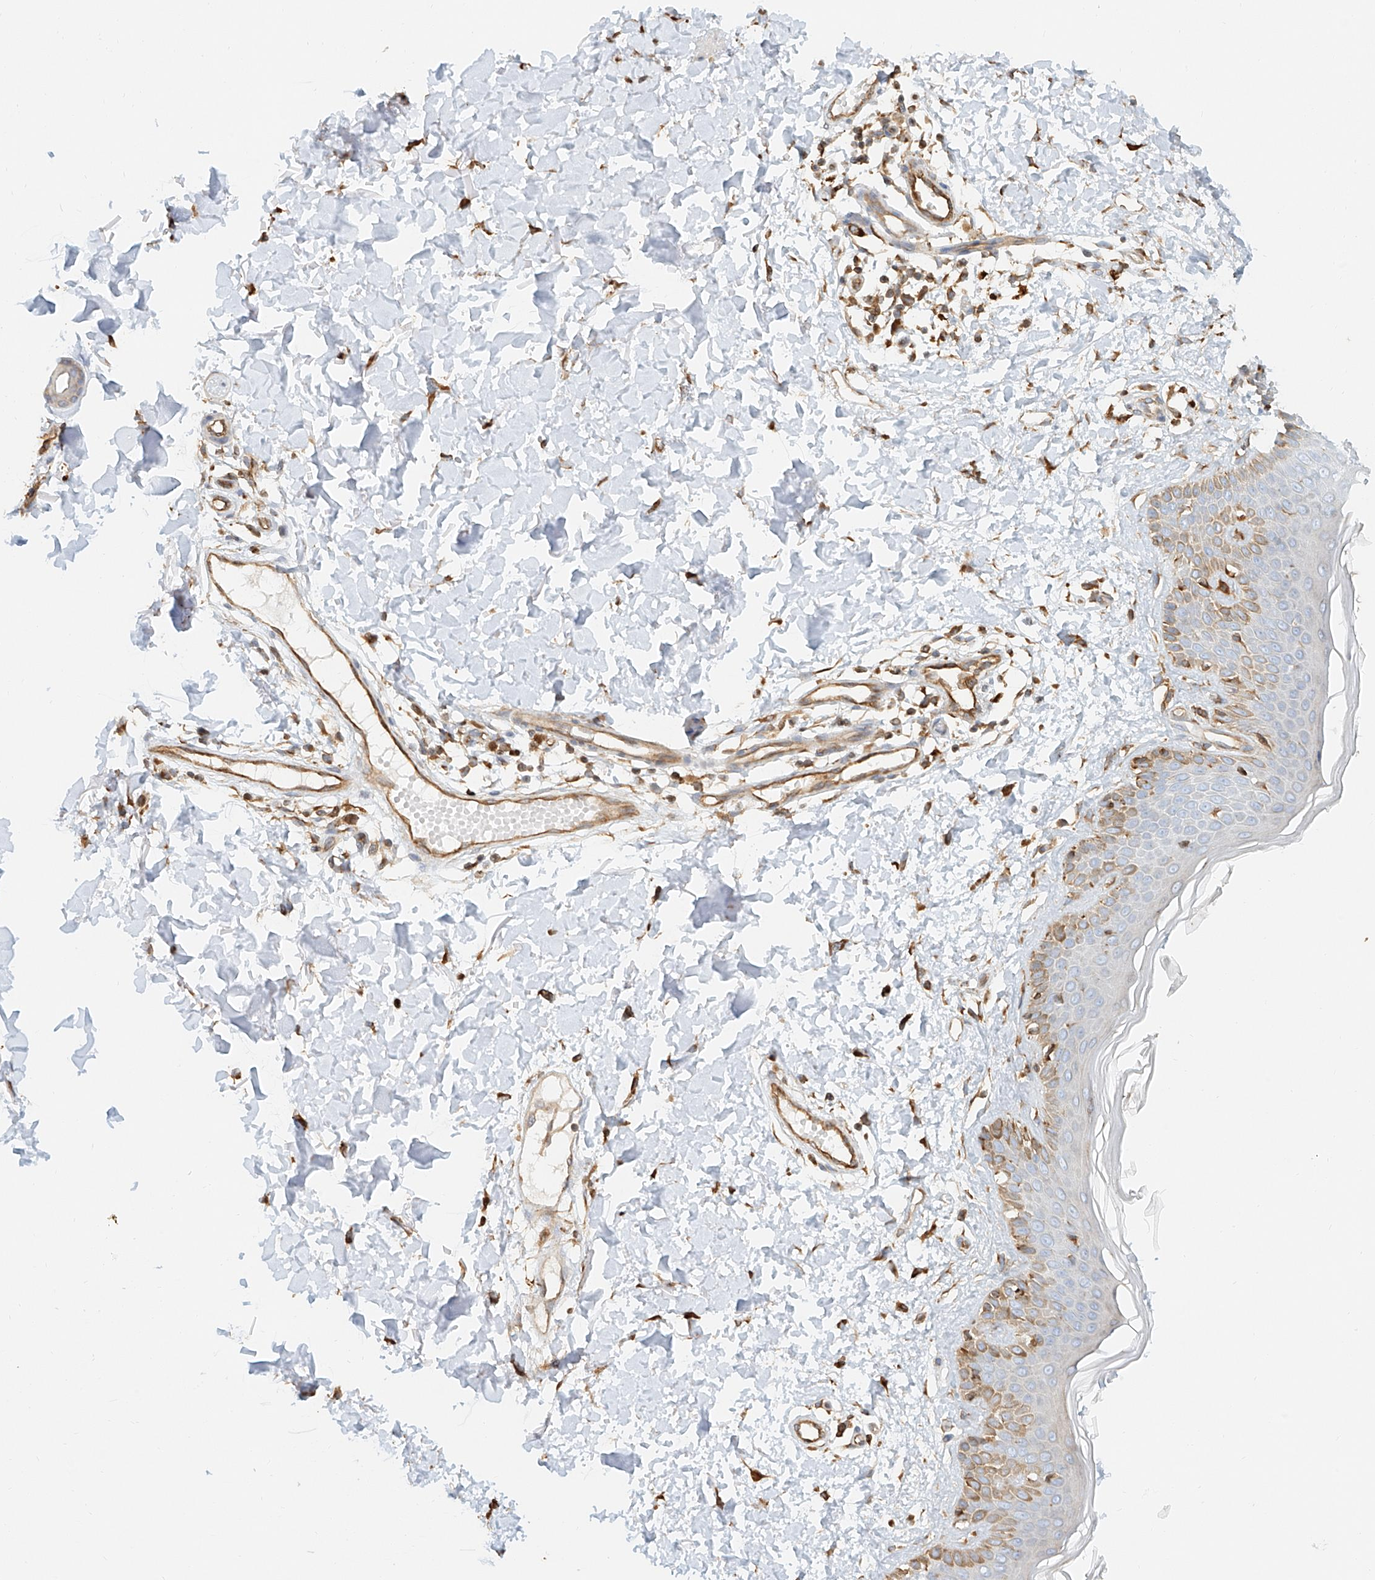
{"staining": {"intensity": "strong", "quantity": ">75%", "location": "cytoplasmic/membranous"}, "tissue": "skin", "cell_type": "Fibroblasts", "image_type": "normal", "snomed": [{"axis": "morphology", "description": "Normal tissue, NOS"}, {"axis": "topography", "description": "Skin"}], "caption": "IHC (DAB) staining of benign skin reveals strong cytoplasmic/membranous protein staining in about >75% of fibroblasts. The protein is stained brown, and the nuclei are stained in blue (DAB (3,3'-diaminobenzidine) IHC with brightfield microscopy, high magnification).", "gene": "DHRS7", "patient": {"sex": "male", "age": 37}}